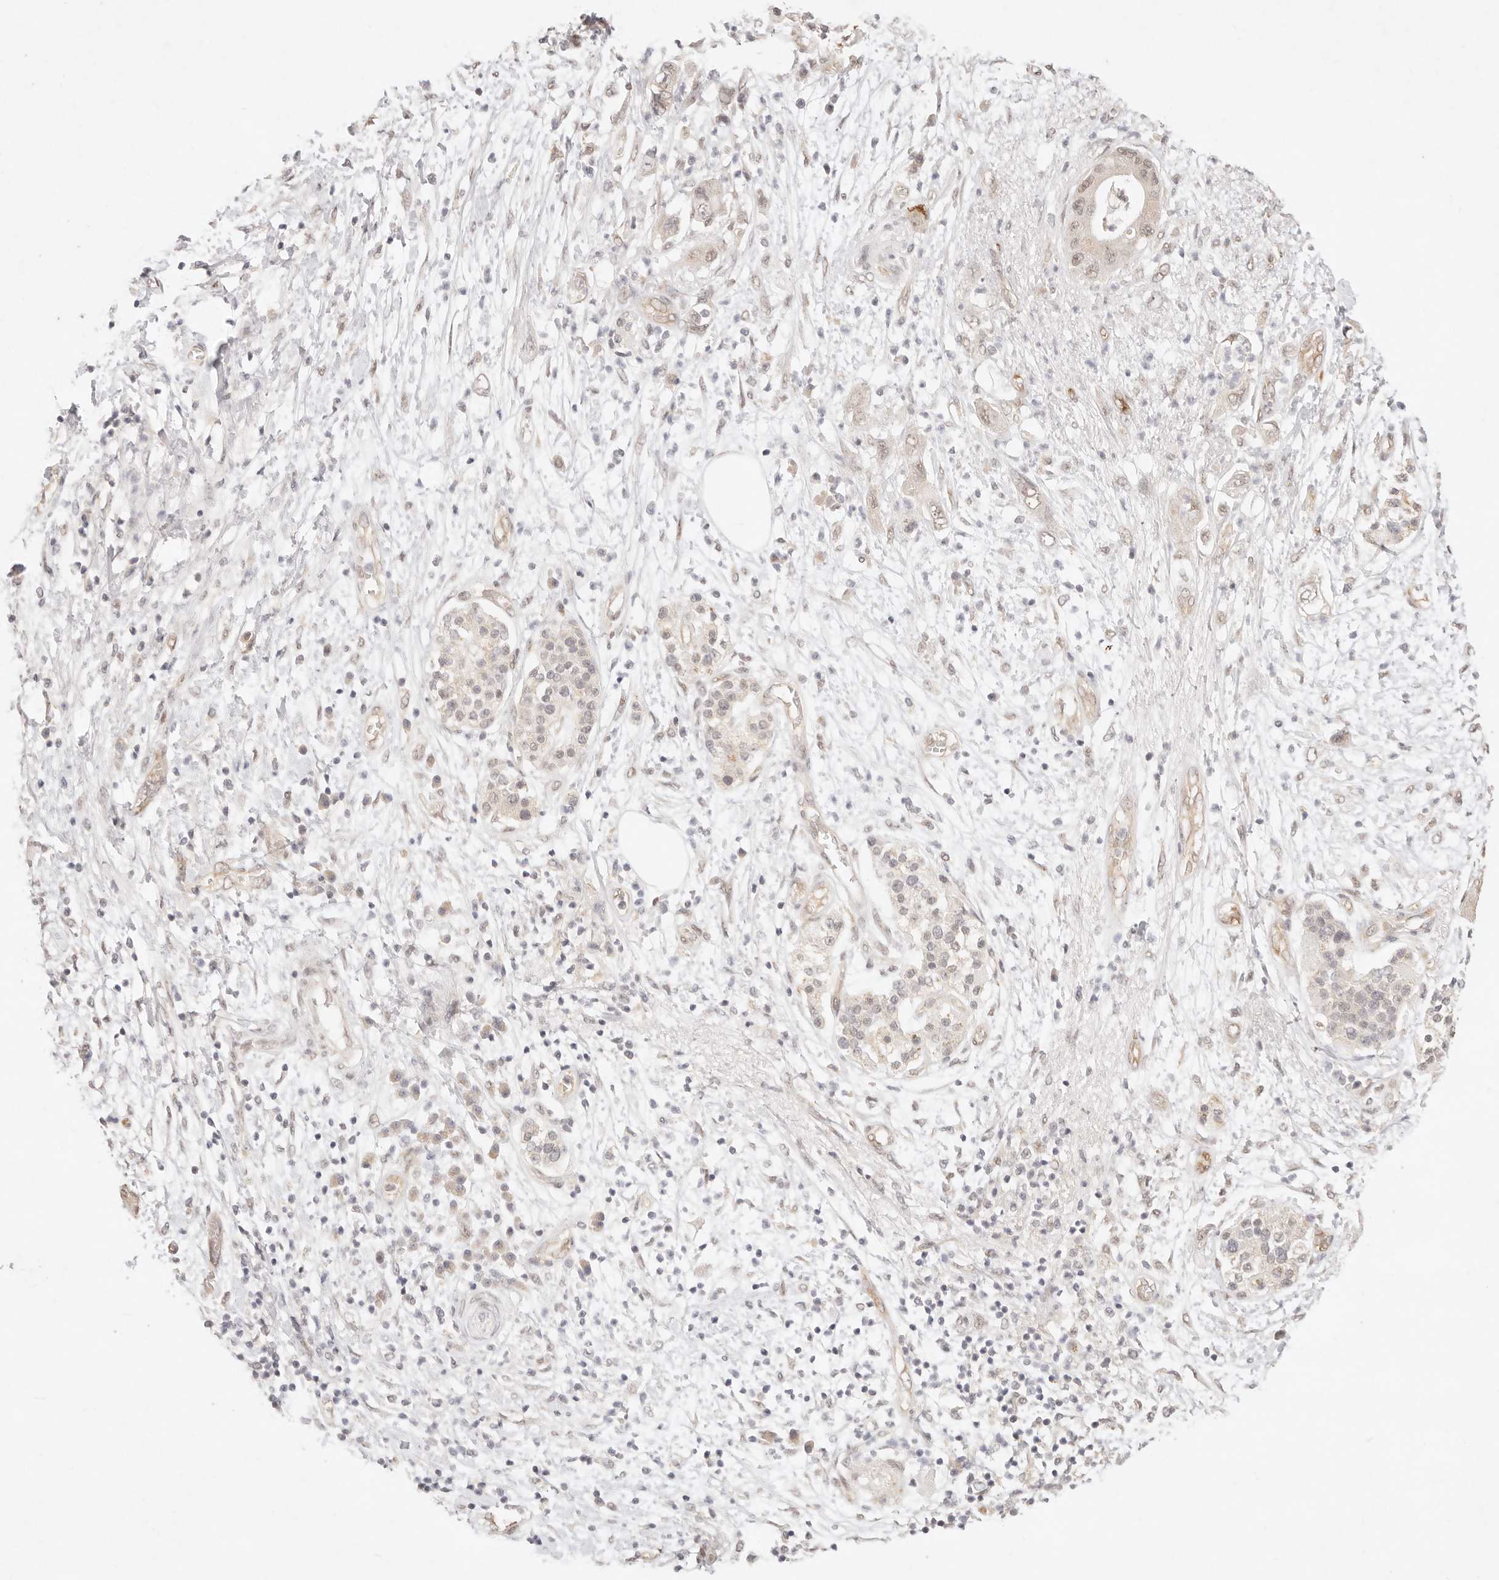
{"staining": {"intensity": "weak", "quantity": "25%-75%", "location": "nuclear"}, "tissue": "pancreatic cancer", "cell_type": "Tumor cells", "image_type": "cancer", "snomed": [{"axis": "morphology", "description": "Adenocarcinoma, NOS"}, {"axis": "topography", "description": "Pancreas"}], "caption": "Adenocarcinoma (pancreatic) stained with DAB (3,3'-diaminobenzidine) immunohistochemistry (IHC) demonstrates low levels of weak nuclear expression in approximately 25%-75% of tumor cells.", "gene": "GPR156", "patient": {"sex": "female", "age": 73}}